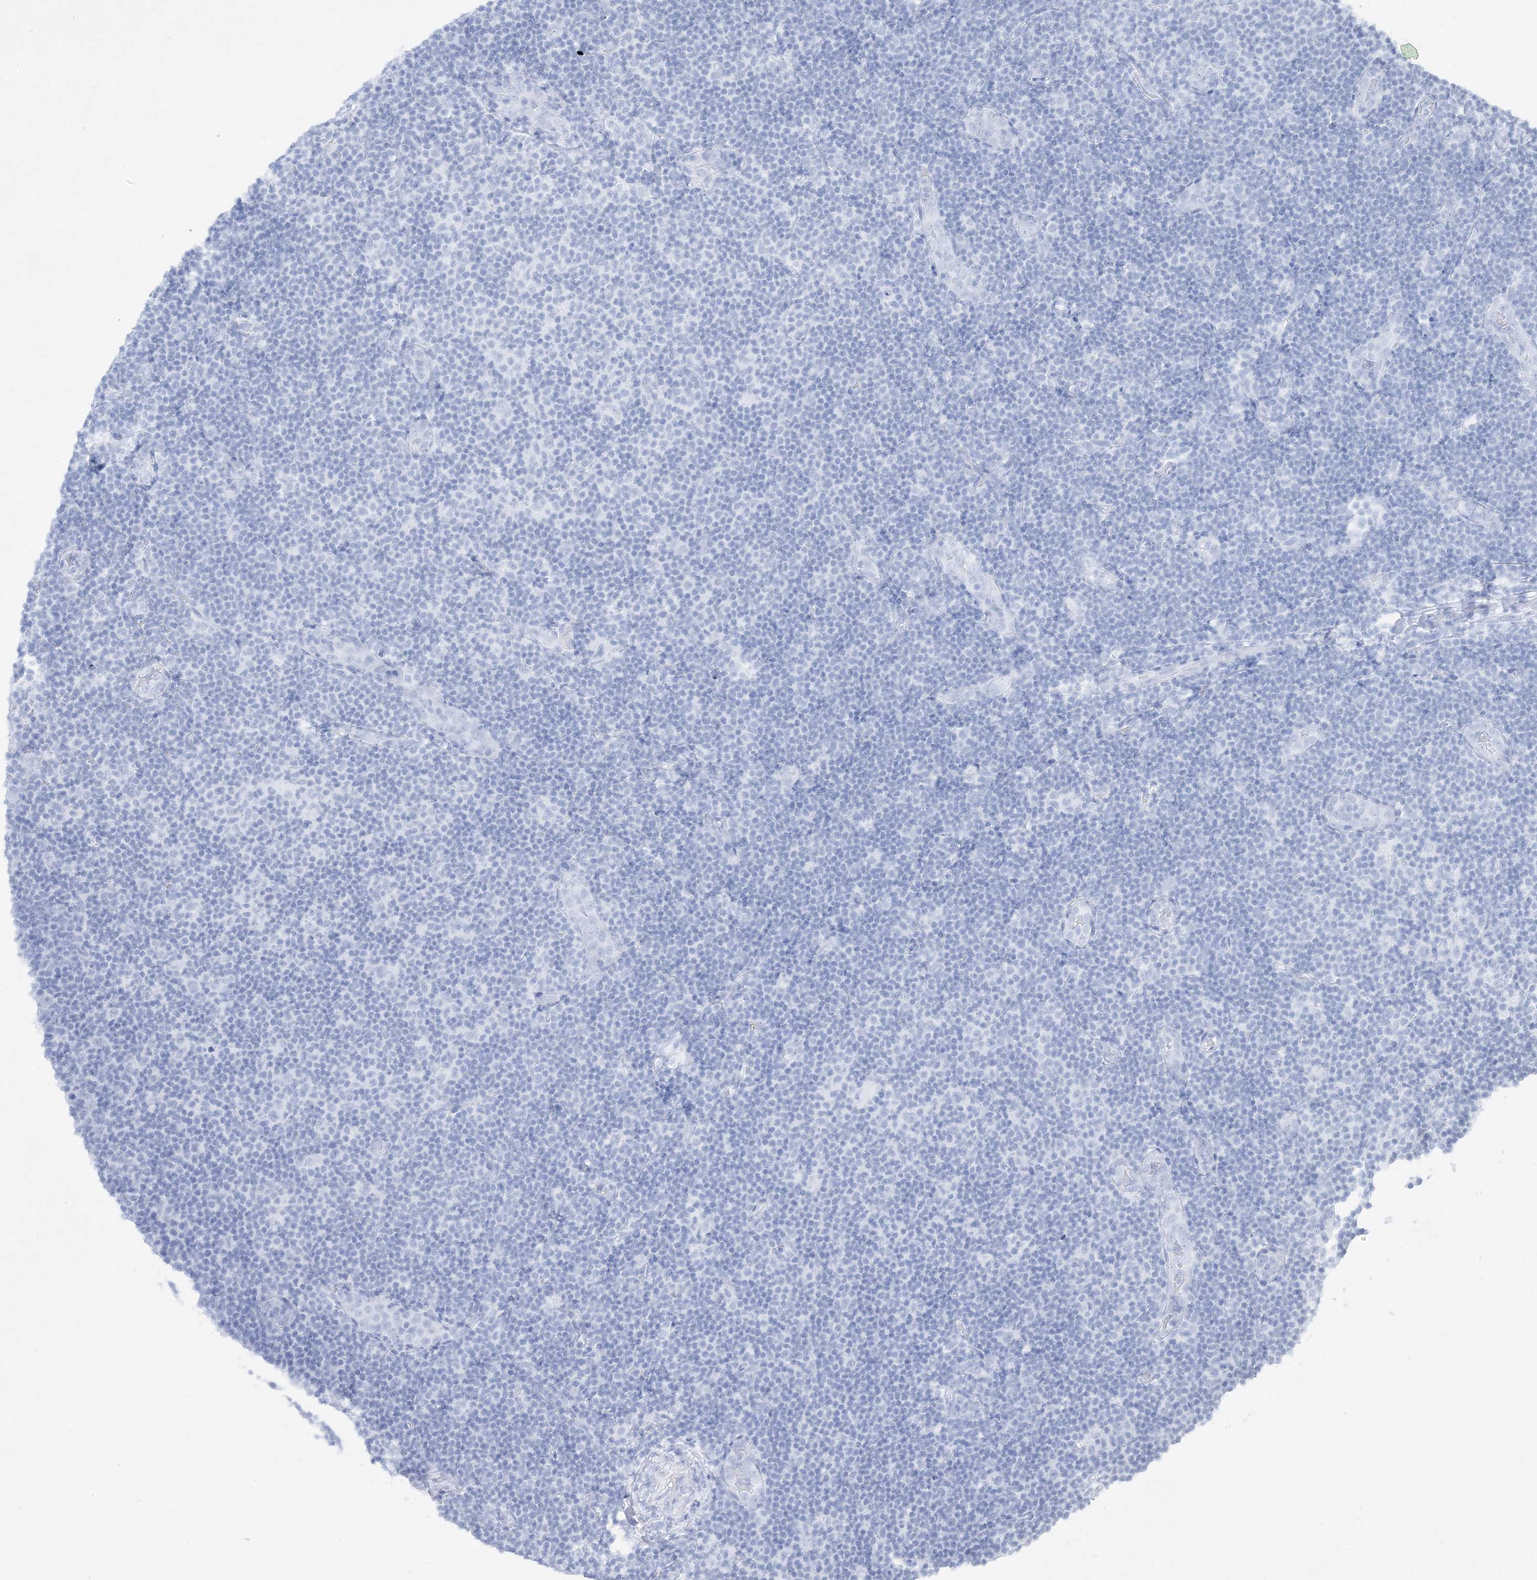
{"staining": {"intensity": "moderate", "quantity": "25%-75%", "location": "nuclear"}, "tissue": "lymphoma", "cell_type": "Tumor cells", "image_type": "cancer", "snomed": [{"axis": "morphology", "description": "Malignant lymphoma, non-Hodgkin's type, Low grade"}, {"axis": "topography", "description": "Lymph node"}], "caption": "Immunohistochemistry (IHC) of human low-grade malignant lymphoma, non-Hodgkin's type displays medium levels of moderate nuclear staining in about 25%-75% of tumor cells.", "gene": "PKNOX2", "patient": {"sex": "male", "age": 83}}